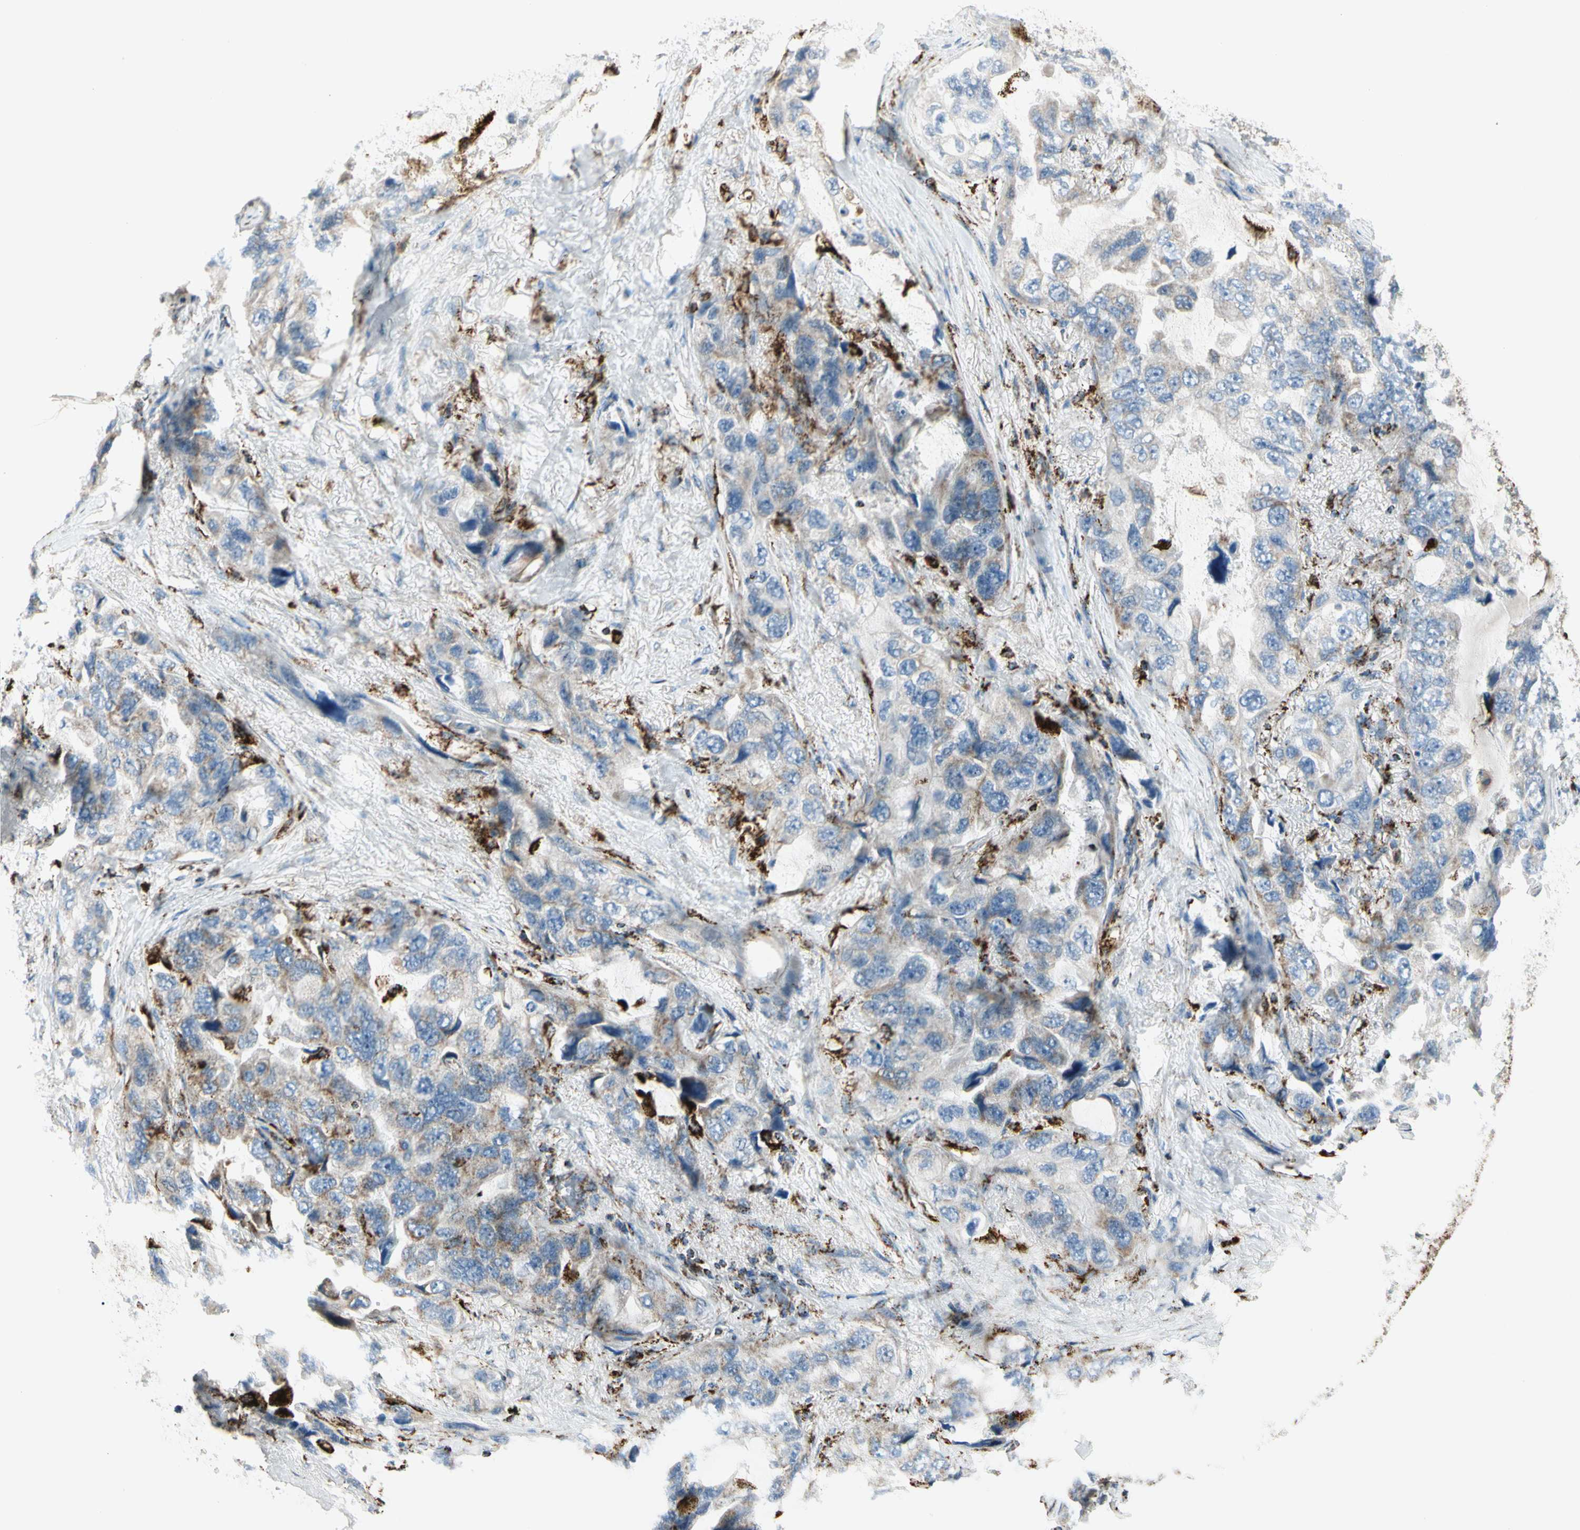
{"staining": {"intensity": "weak", "quantity": "25%-75%", "location": "cytoplasmic/membranous"}, "tissue": "lung cancer", "cell_type": "Tumor cells", "image_type": "cancer", "snomed": [{"axis": "morphology", "description": "Squamous cell carcinoma, NOS"}, {"axis": "topography", "description": "Lung"}], "caption": "Protein analysis of lung squamous cell carcinoma tissue reveals weak cytoplasmic/membranous staining in about 25%-75% of tumor cells.", "gene": "ME2", "patient": {"sex": "female", "age": 73}}